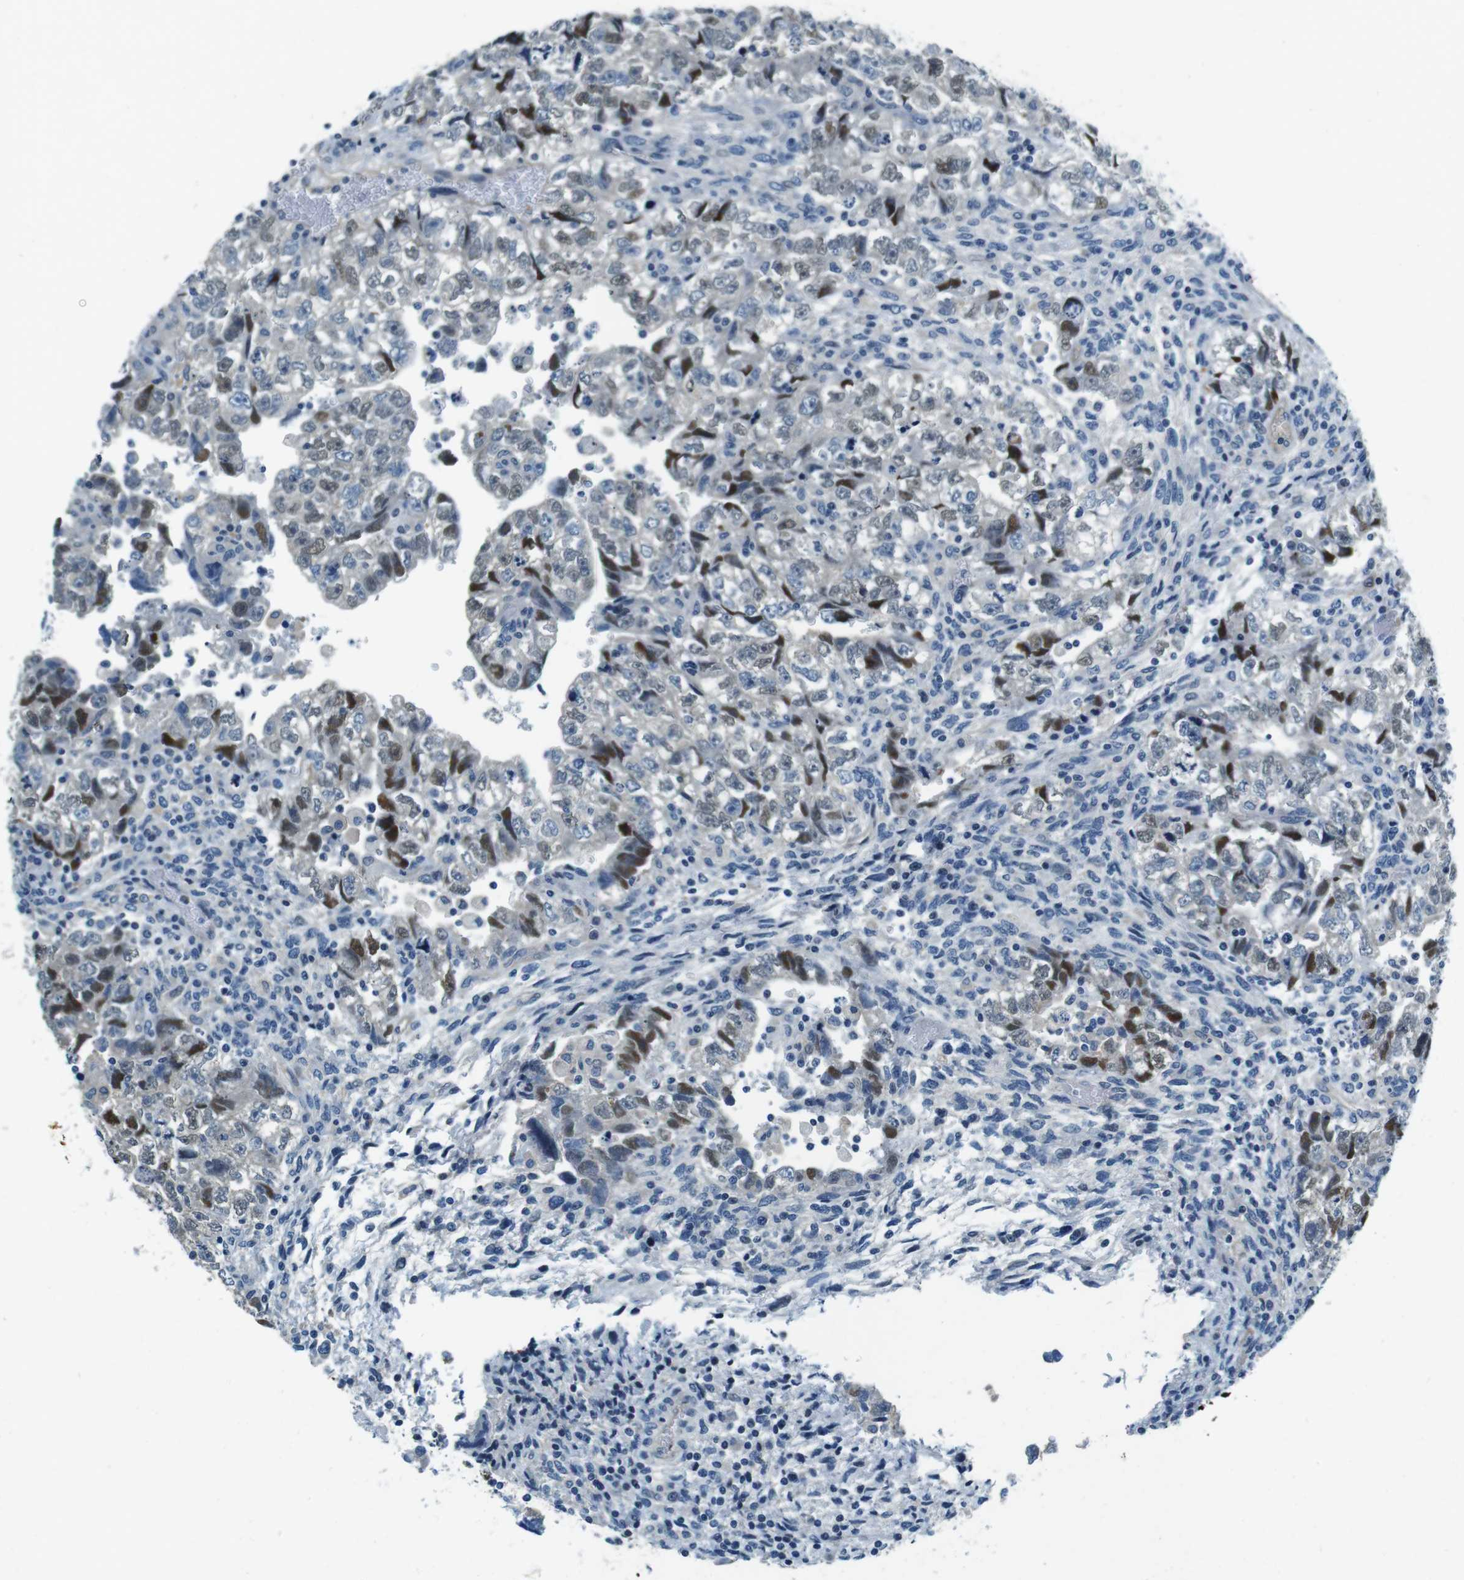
{"staining": {"intensity": "moderate", "quantity": "25%-75%", "location": "nuclear"}, "tissue": "testis cancer", "cell_type": "Tumor cells", "image_type": "cancer", "snomed": [{"axis": "morphology", "description": "Carcinoma, Embryonal, NOS"}, {"axis": "topography", "description": "Testis"}], "caption": "A high-resolution photomicrograph shows IHC staining of embryonal carcinoma (testis), which demonstrates moderate nuclear expression in approximately 25%-75% of tumor cells. Using DAB (3,3'-diaminobenzidine) (brown) and hematoxylin (blue) stains, captured at high magnification using brightfield microscopy.", "gene": "KCNJ5", "patient": {"sex": "male", "age": 36}}